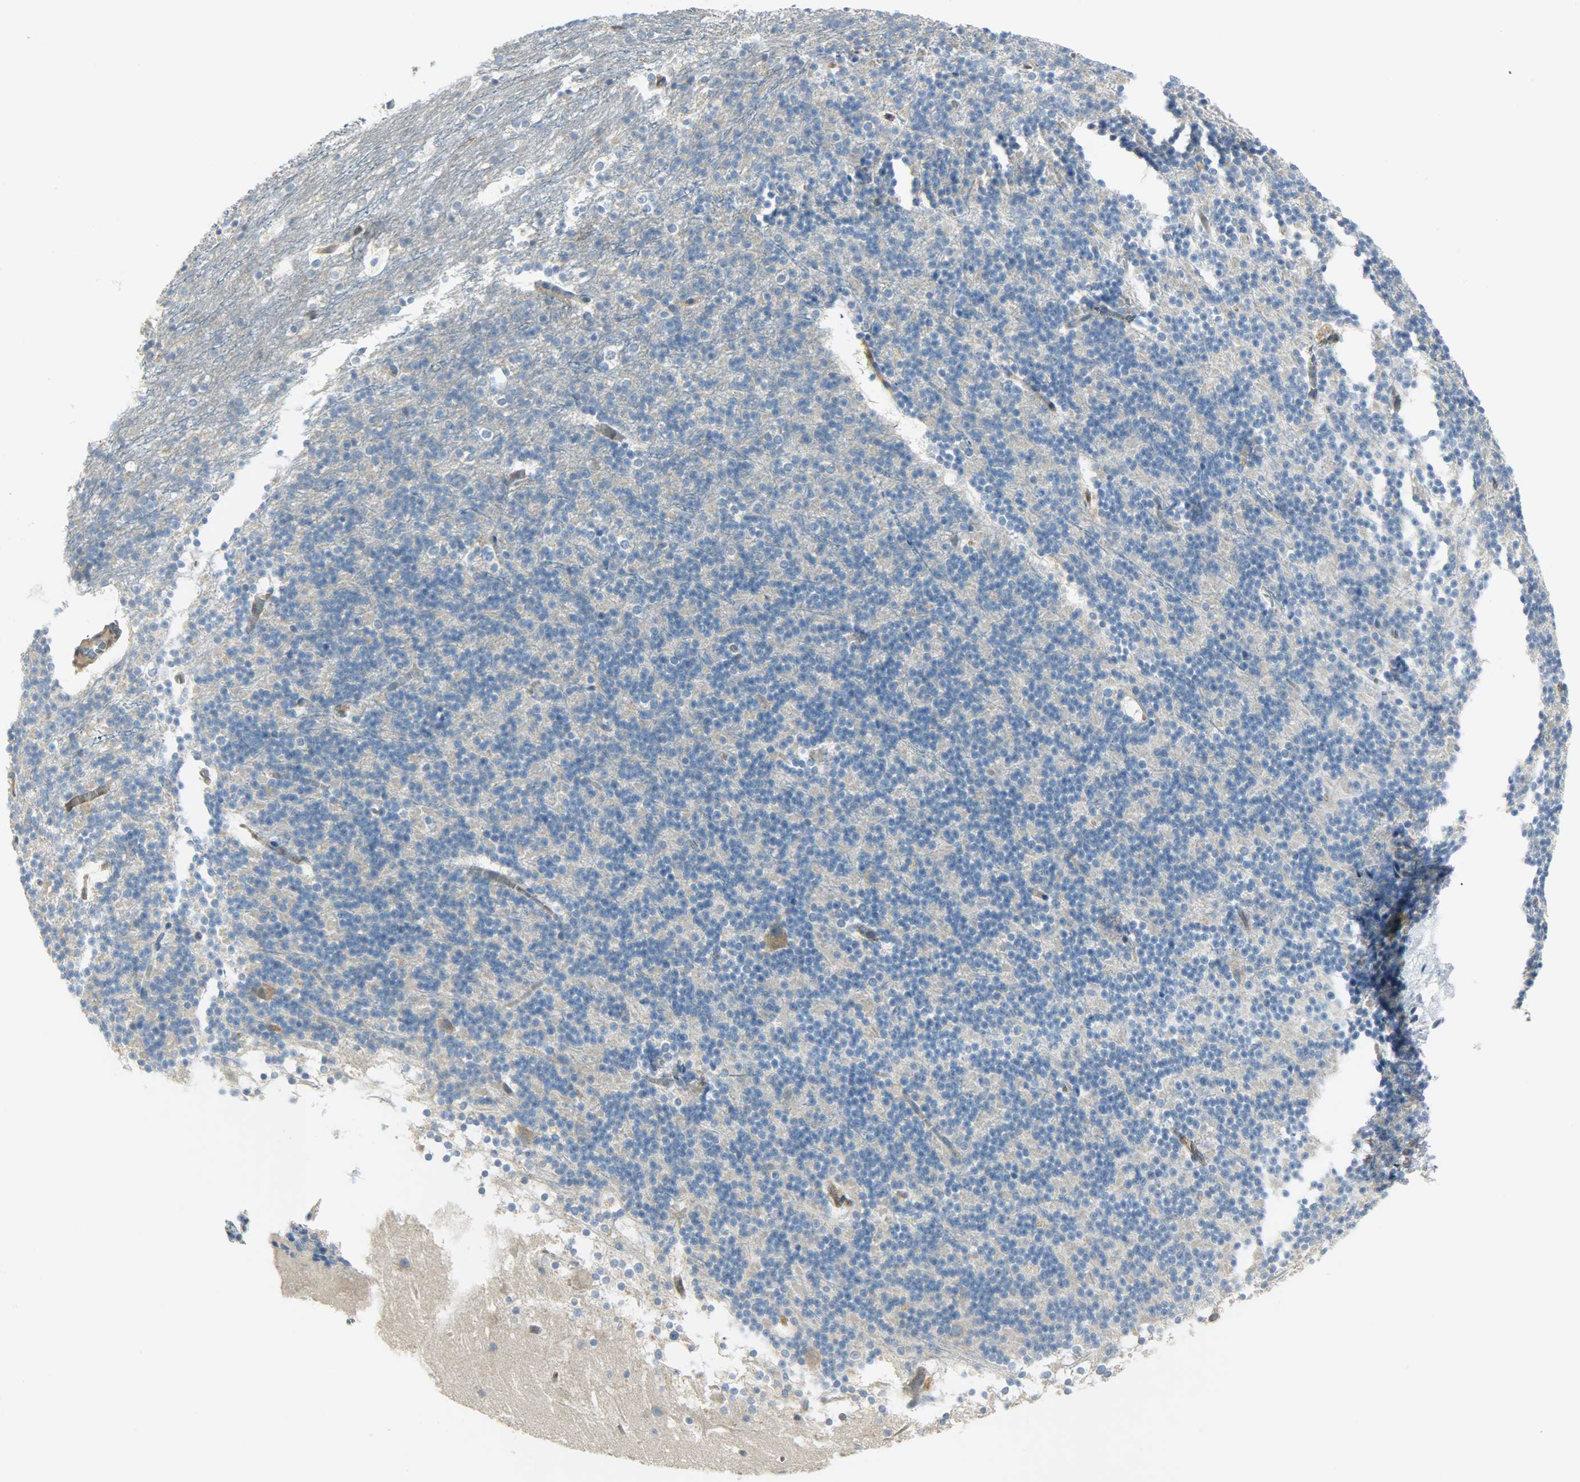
{"staining": {"intensity": "negative", "quantity": "none", "location": "none"}, "tissue": "cerebellum", "cell_type": "Cells in granular layer", "image_type": "normal", "snomed": [{"axis": "morphology", "description": "Normal tissue, NOS"}, {"axis": "topography", "description": "Cerebellum"}], "caption": "Immunohistochemistry (IHC) image of normal cerebellum: cerebellum stained with DAB (3,3'-diaminobenzidine) exhibits no significant protein expression in cells in granular layer.", "gene": "WARS1", "patient": {"sex": "female", "age": 19}}